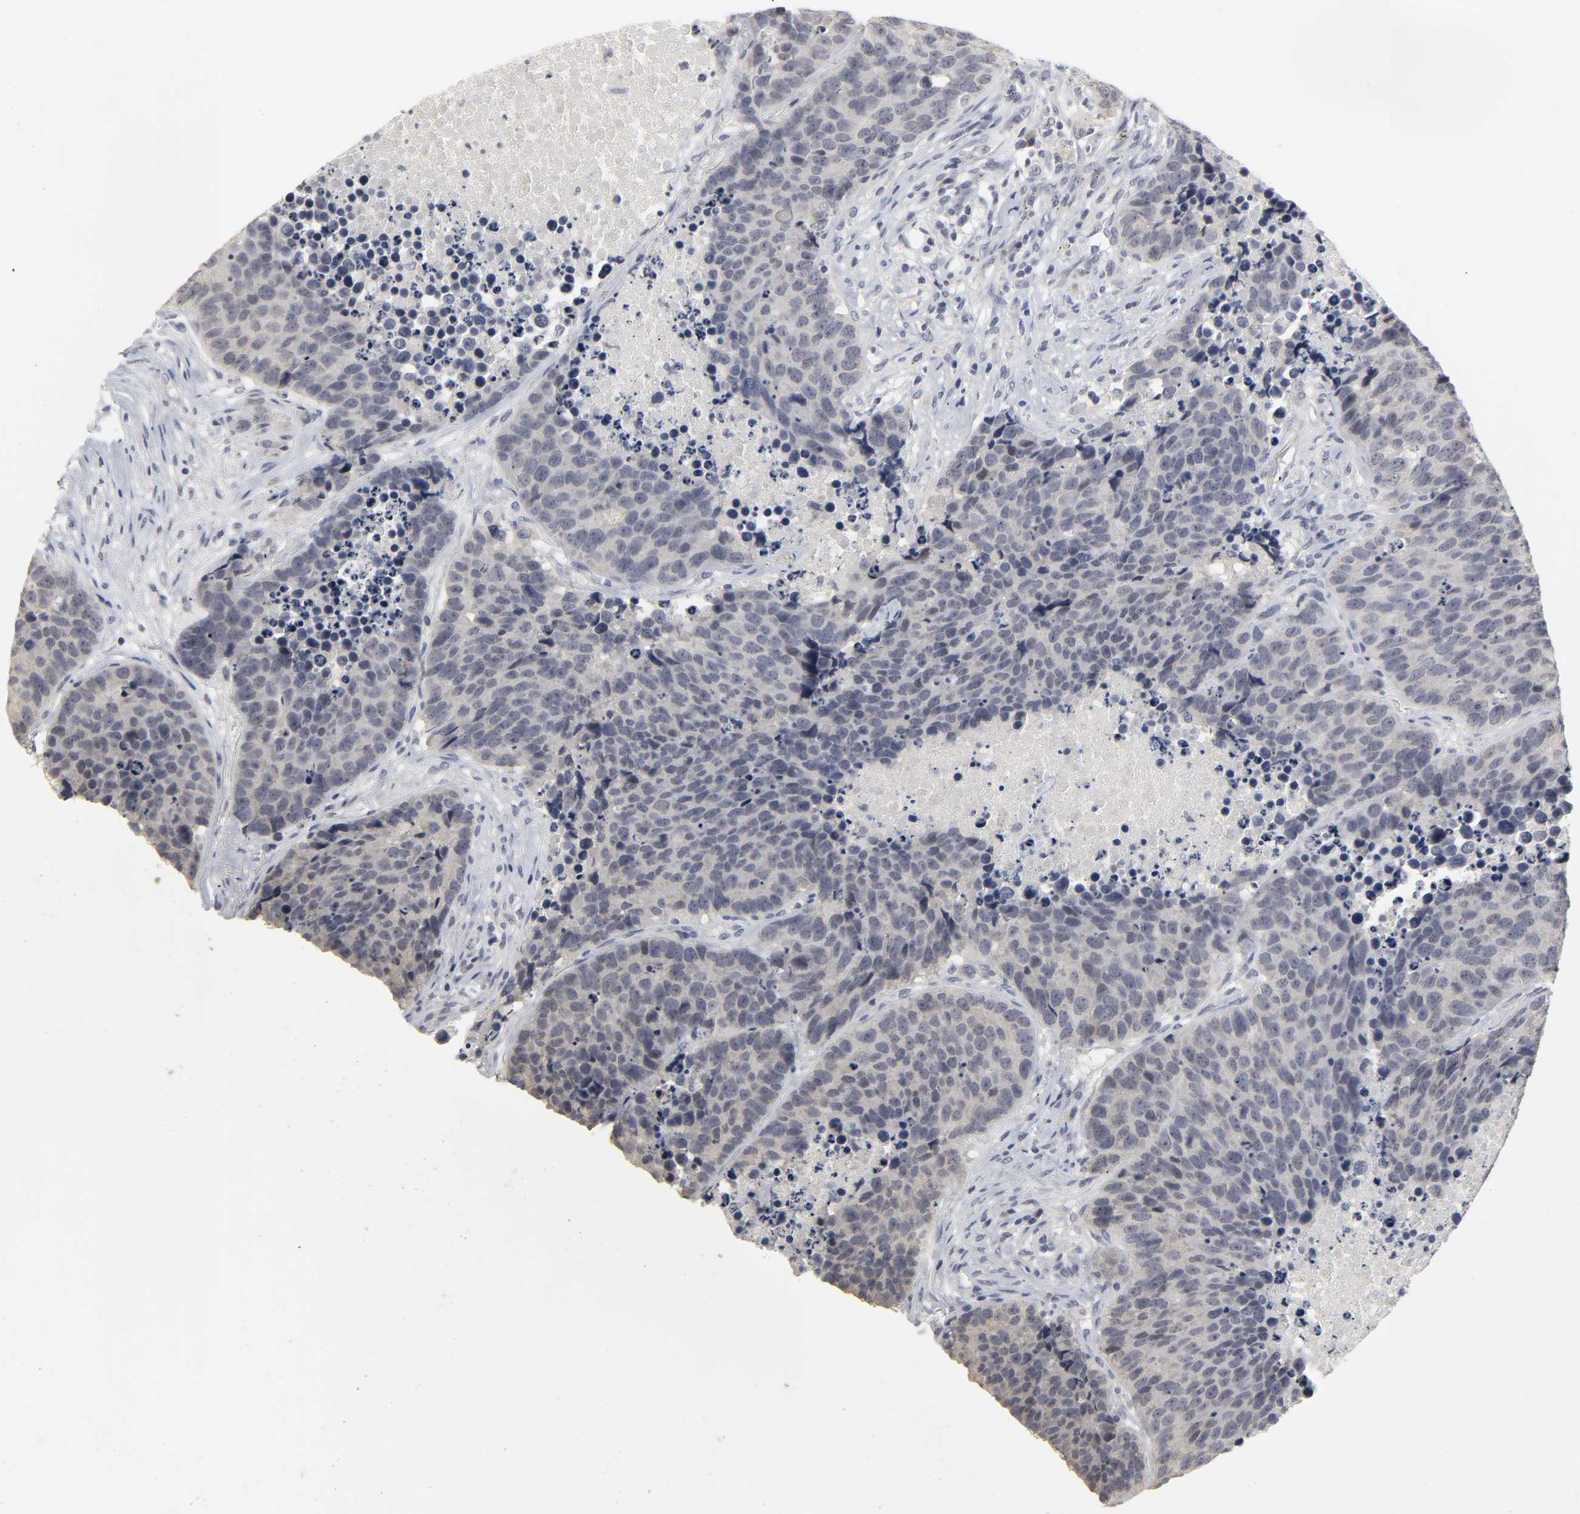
{"staining": {"intensity": "negative", "quantity": "none", "location": "none"}, "tissue": "carcinoid", "cell_type": "Tumor cells", "image_type": "cancer", "snomed": [{"axis": "morphology", "description": "Carcinoid, malignant, NOS"}, {"axis": "topography", "description": "Lung"}], "caption": "Immunohistochemistry (IHC) photomicrograph of neoplastic tissue: human carcinoid (malignant) stained with DAB (3,3'-diaminobenzidine) displays no significant protein expression in tumor cells. Brightfield microscopy of immunohistochemistry stained with DAB (3,3'-diaminobenzidine) (brown) and hematoxylin (blue), captured at high magnification.", "gene": "TCAP", "patient": {"sex": "male", "age": 60}}